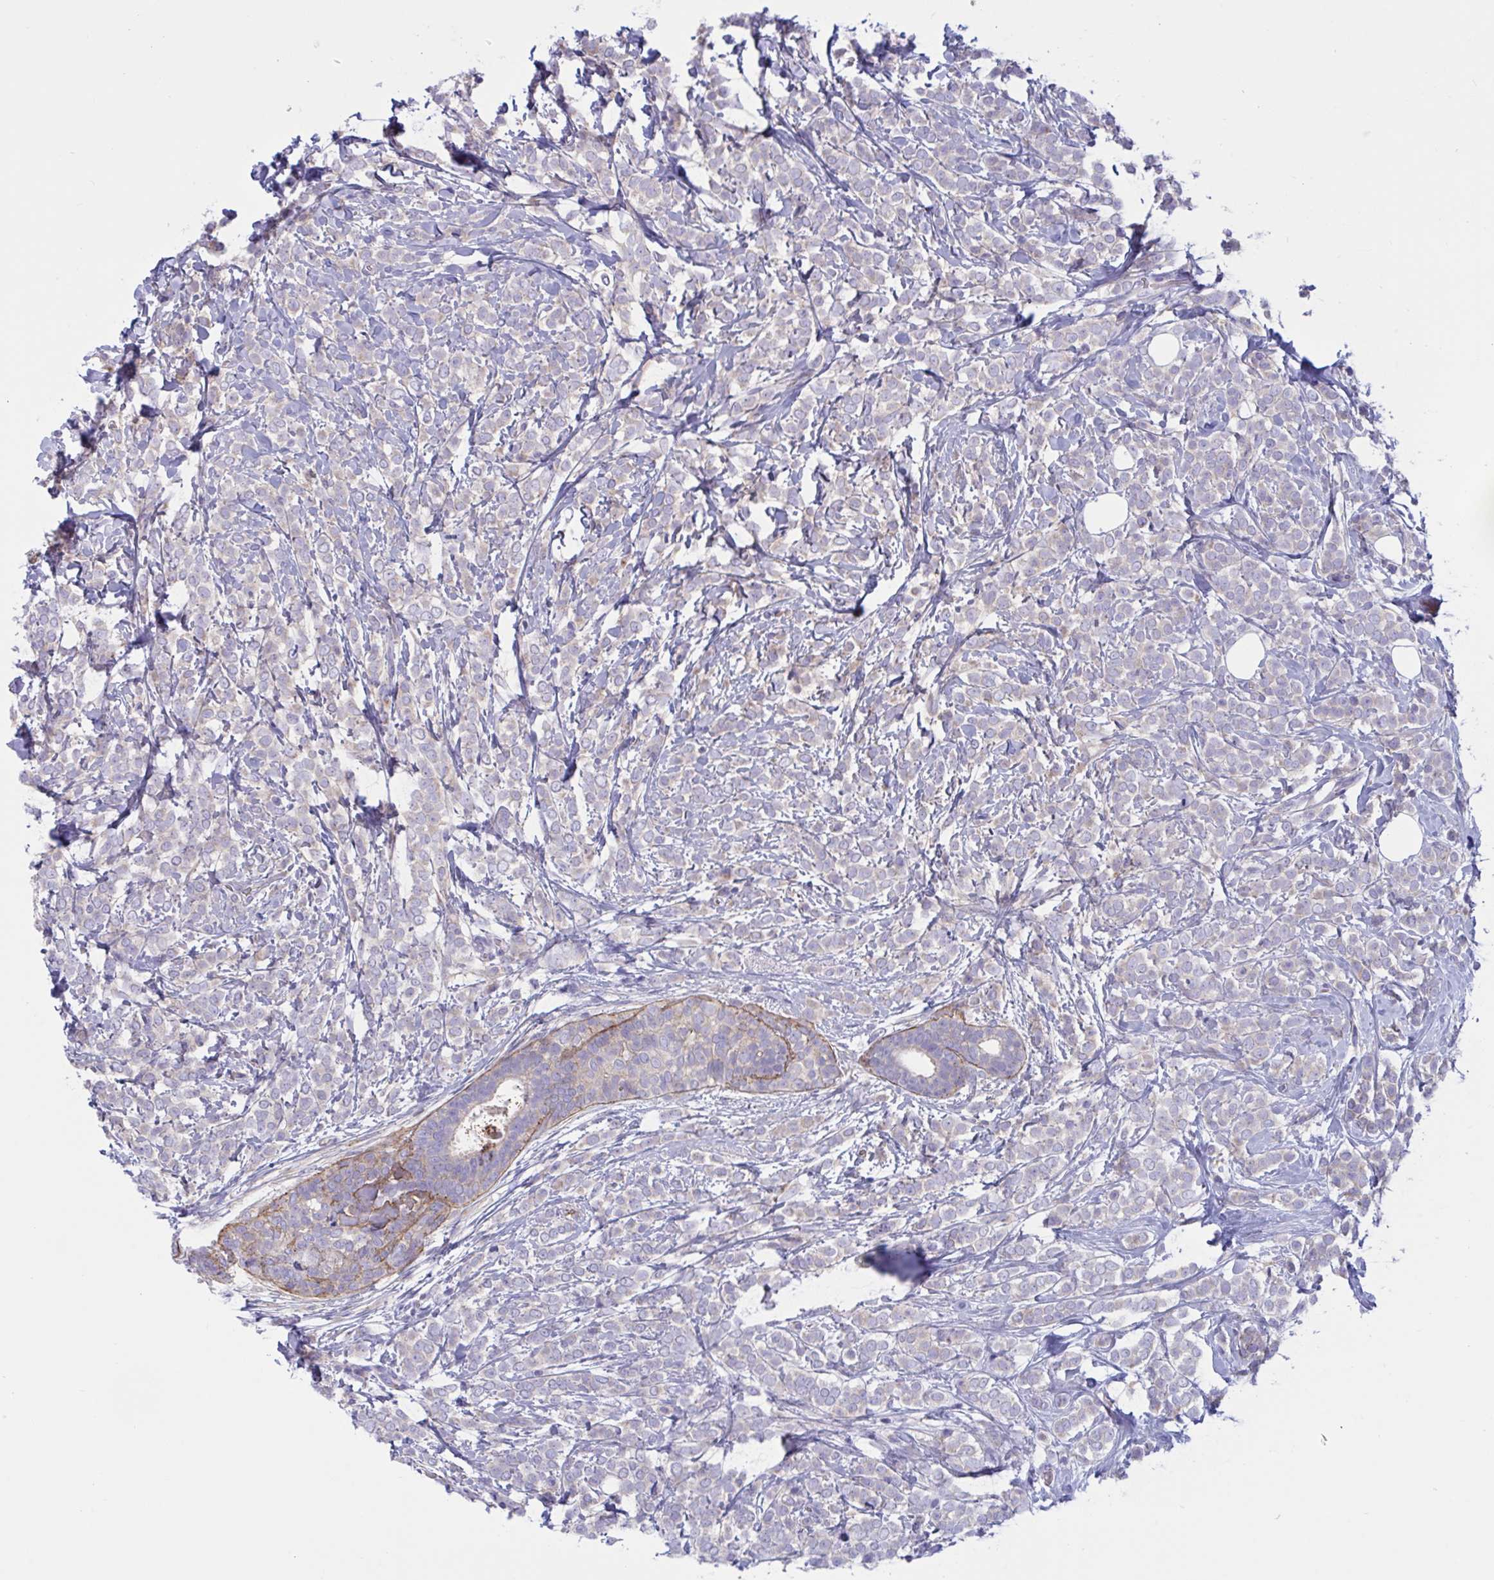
{"staining": {"intensity": "negative", "quantity": "none", "location": "none"}, "tissue": "breast cancer", "cell_type": "Tumor cells", "image_type": "cancer", "snomed": [{"axis": "morphology", "description": "Lobular carcinoma"}, {"axis": "topography", "description": "Breast"}], "caption": "Immunohistochemistry histopathology image of neoplastic tissue: human breast cancer (lobular carcinoma) stained with DAB (3,3'-diaminobenzidine) demonstrates no significant protein expression in tumor cells. (DAB (3,3'-diaminobenzidine) immunohistochemistry, high magnification).", "gene": "OXLD1", "patient": {"sex": "female", "age": 49}}